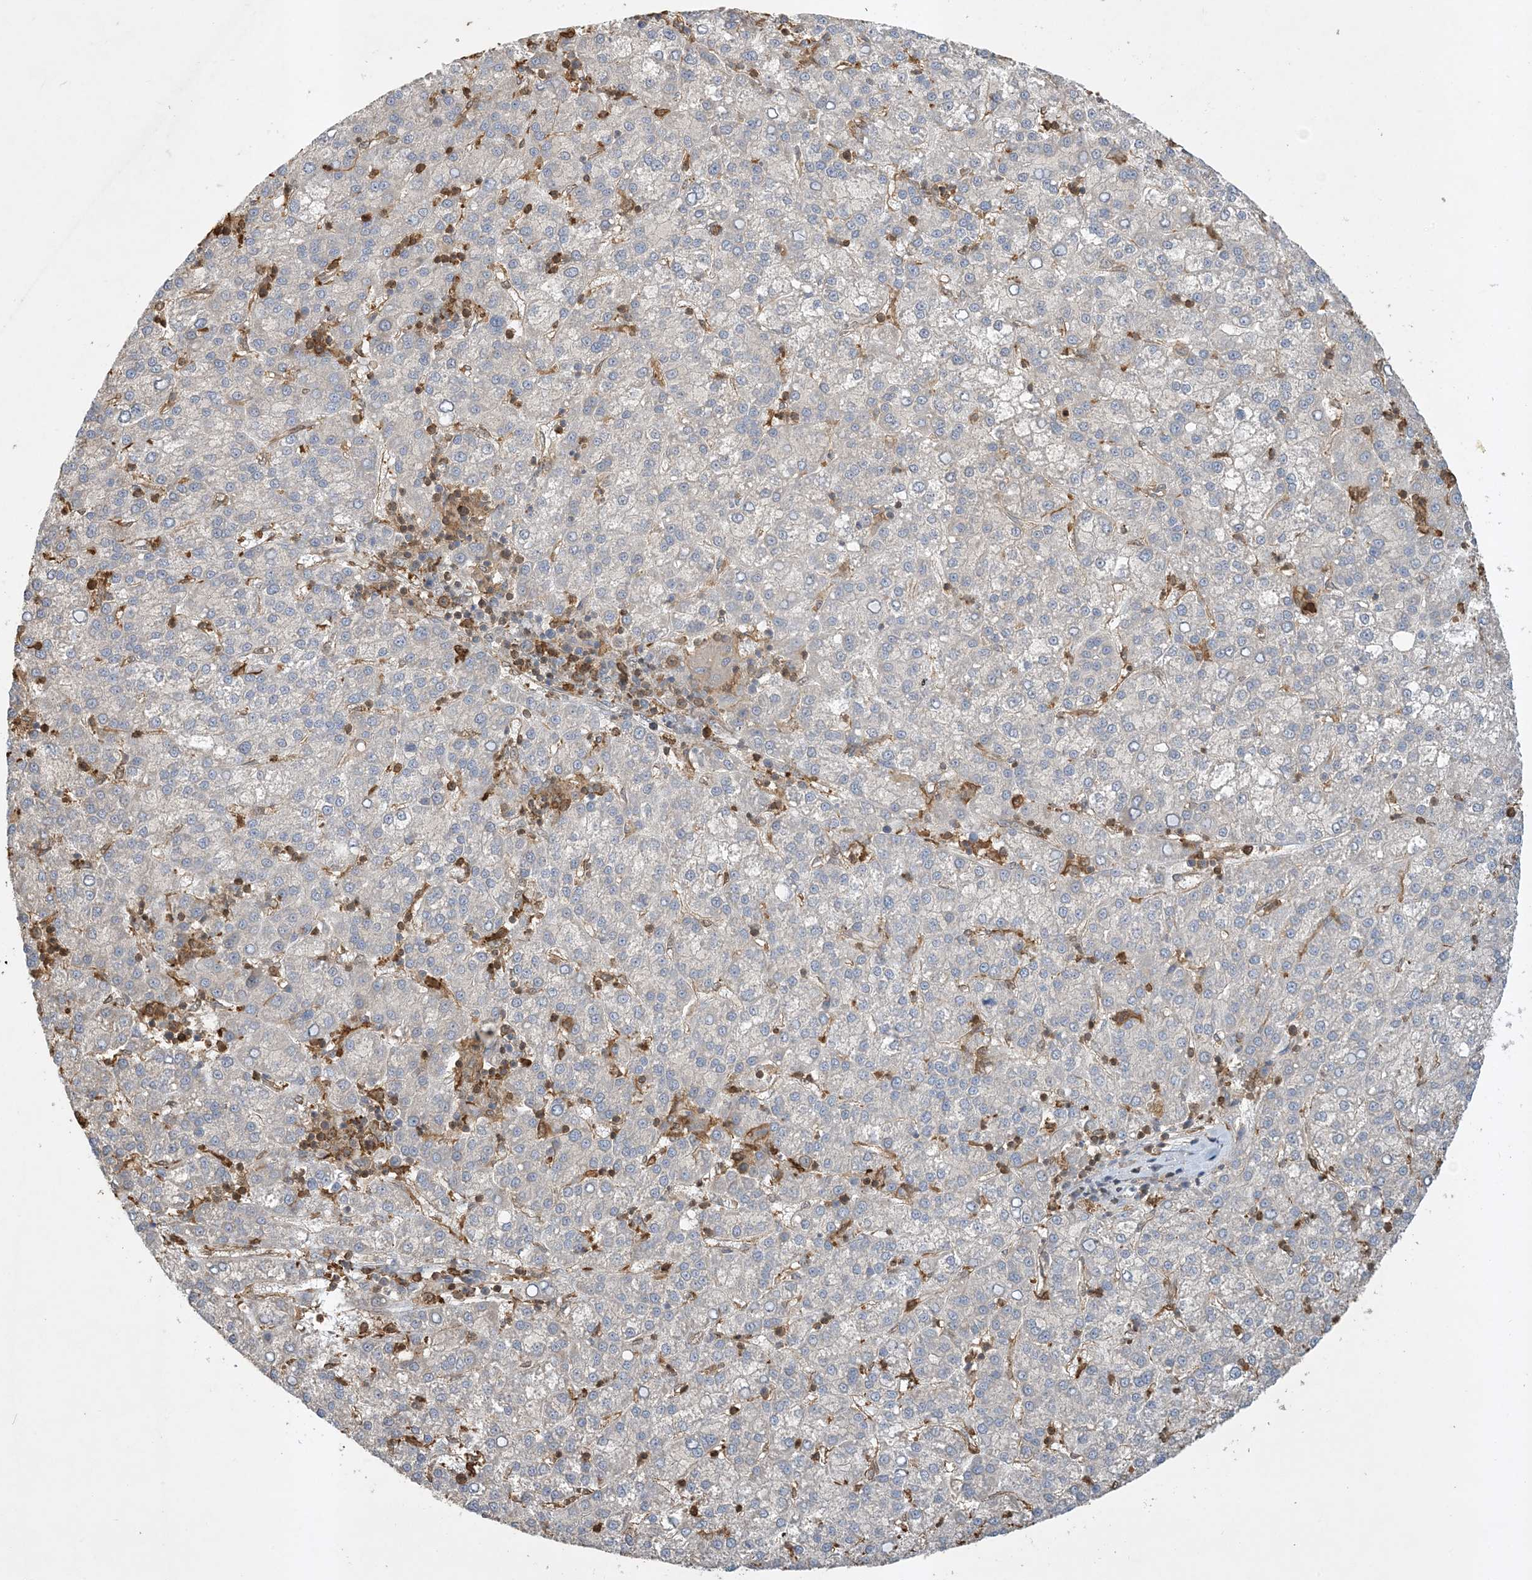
{"staining": {"intensity": "negative", "quantity": "none", "location": "none"}, "tissue": "liver cancer", "cell_type": "Tumor cells", "image_type": "cancer", "snomed": [{"axis": "morphology", "description": "Carcinoma, Hepatocellular, NOS"}, {"axis": "topography", "description": "Liver"}], "caption": "Tumor cells are negative for protein expression in human liver cancer (hepatocellular carcinoma).", "gene": "TMSB4X", "patient": {"sex": "female", "age": 58}}